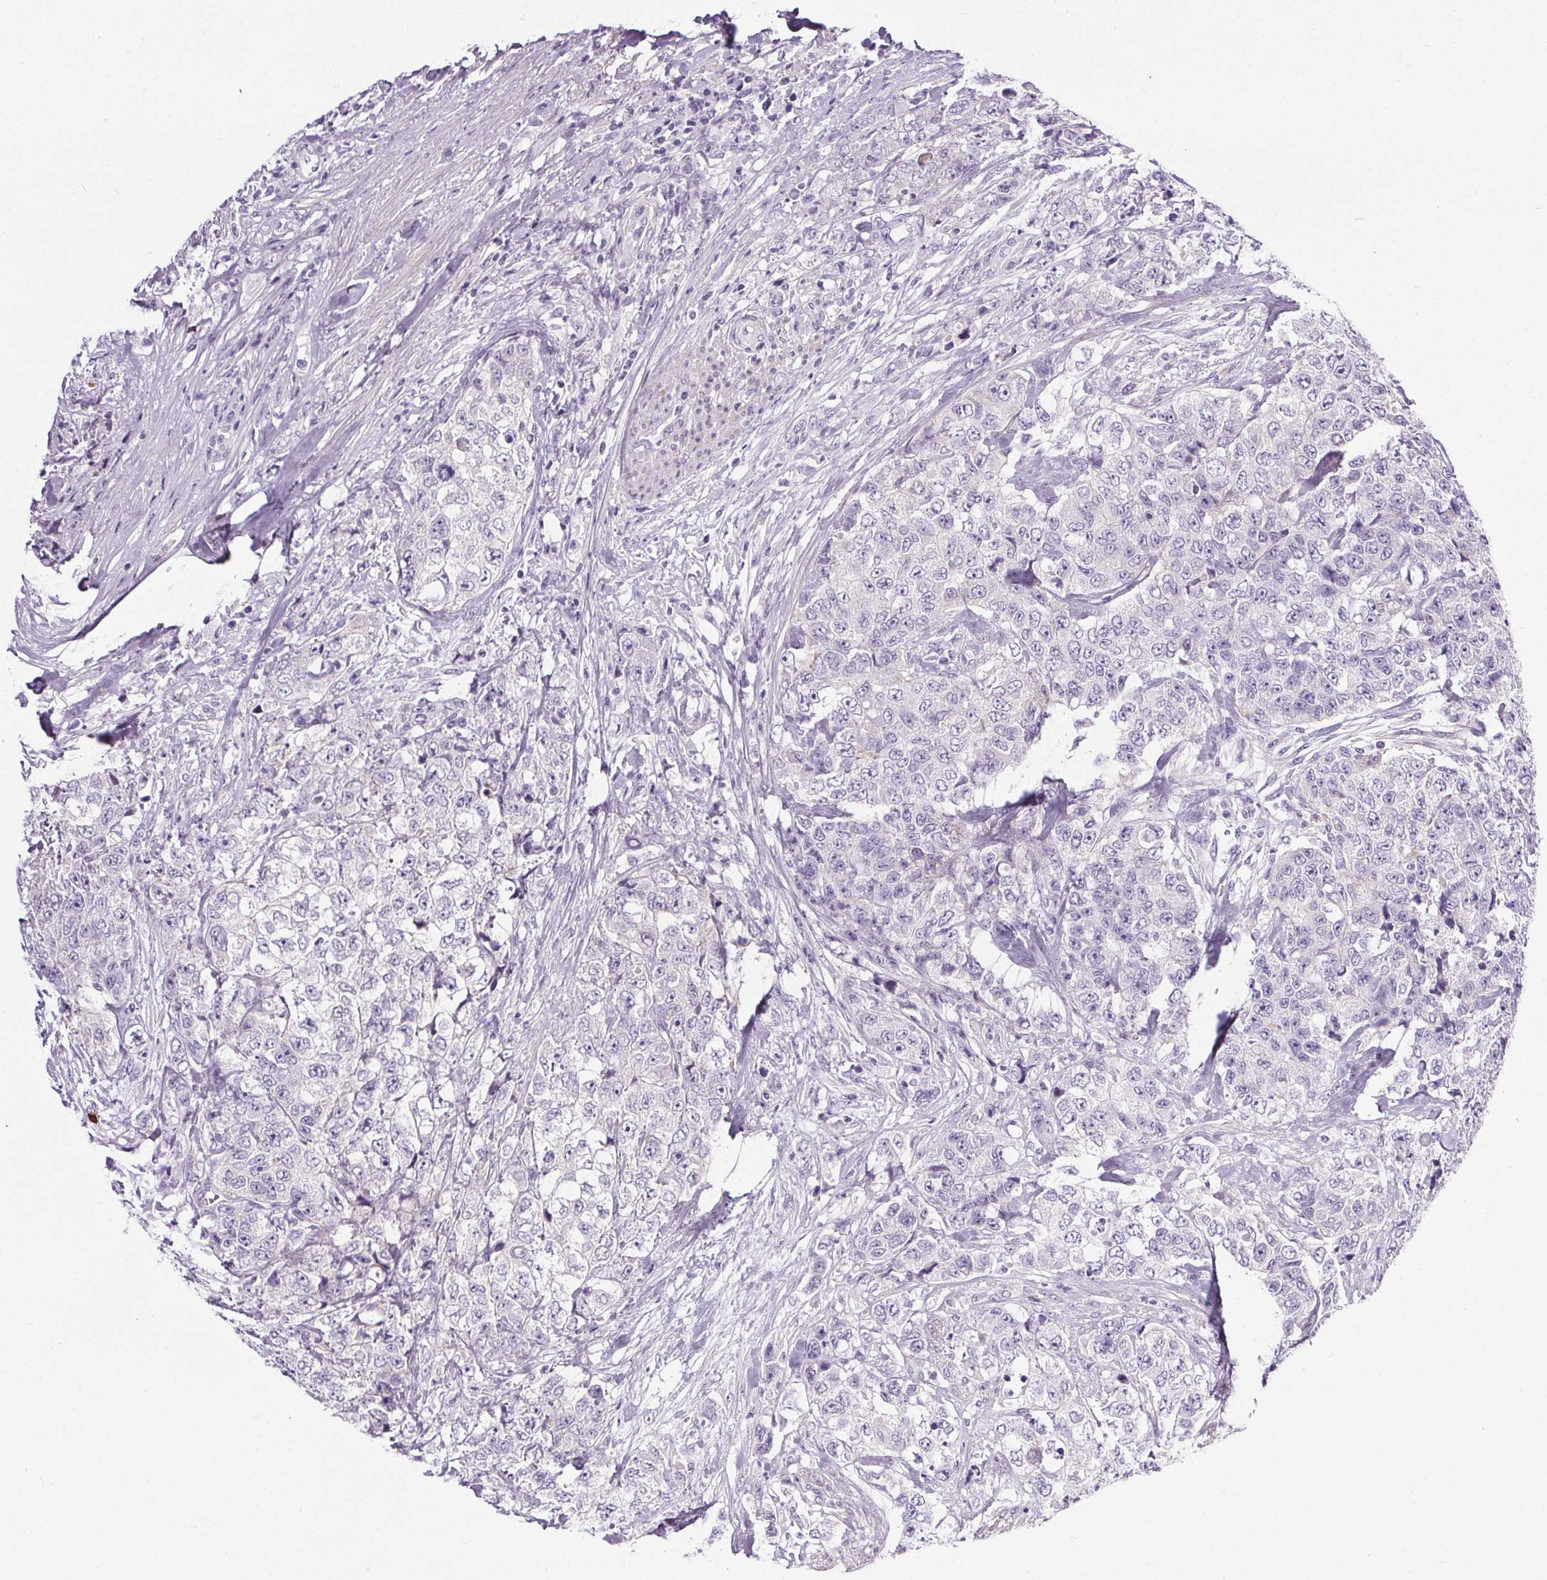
{"staining": {"intensity": "negative", "quantity": "none", "location": "none"}, "tissue": "urothelial cancer", "cell_type": "Tumor cells", "image_type": "cancer", "snomed": [{"axis": "morphology", "description": "Urothelial carcinoma, High grade"}, {"axis": "topography", "description": "Urinary bladder"}], "caption": "The micrograph displays no significant positivity in tumor cells of urothelial cancer. The staining was performed using DAB (3,3'-diaminobenzidine) to visualize the protein expression in brown, while the nuclei were stained in blue with hematoxylin (Magnification: 20x).", "gene": "ELAVL2", "patient": {"sex": "female", "age": 78}}